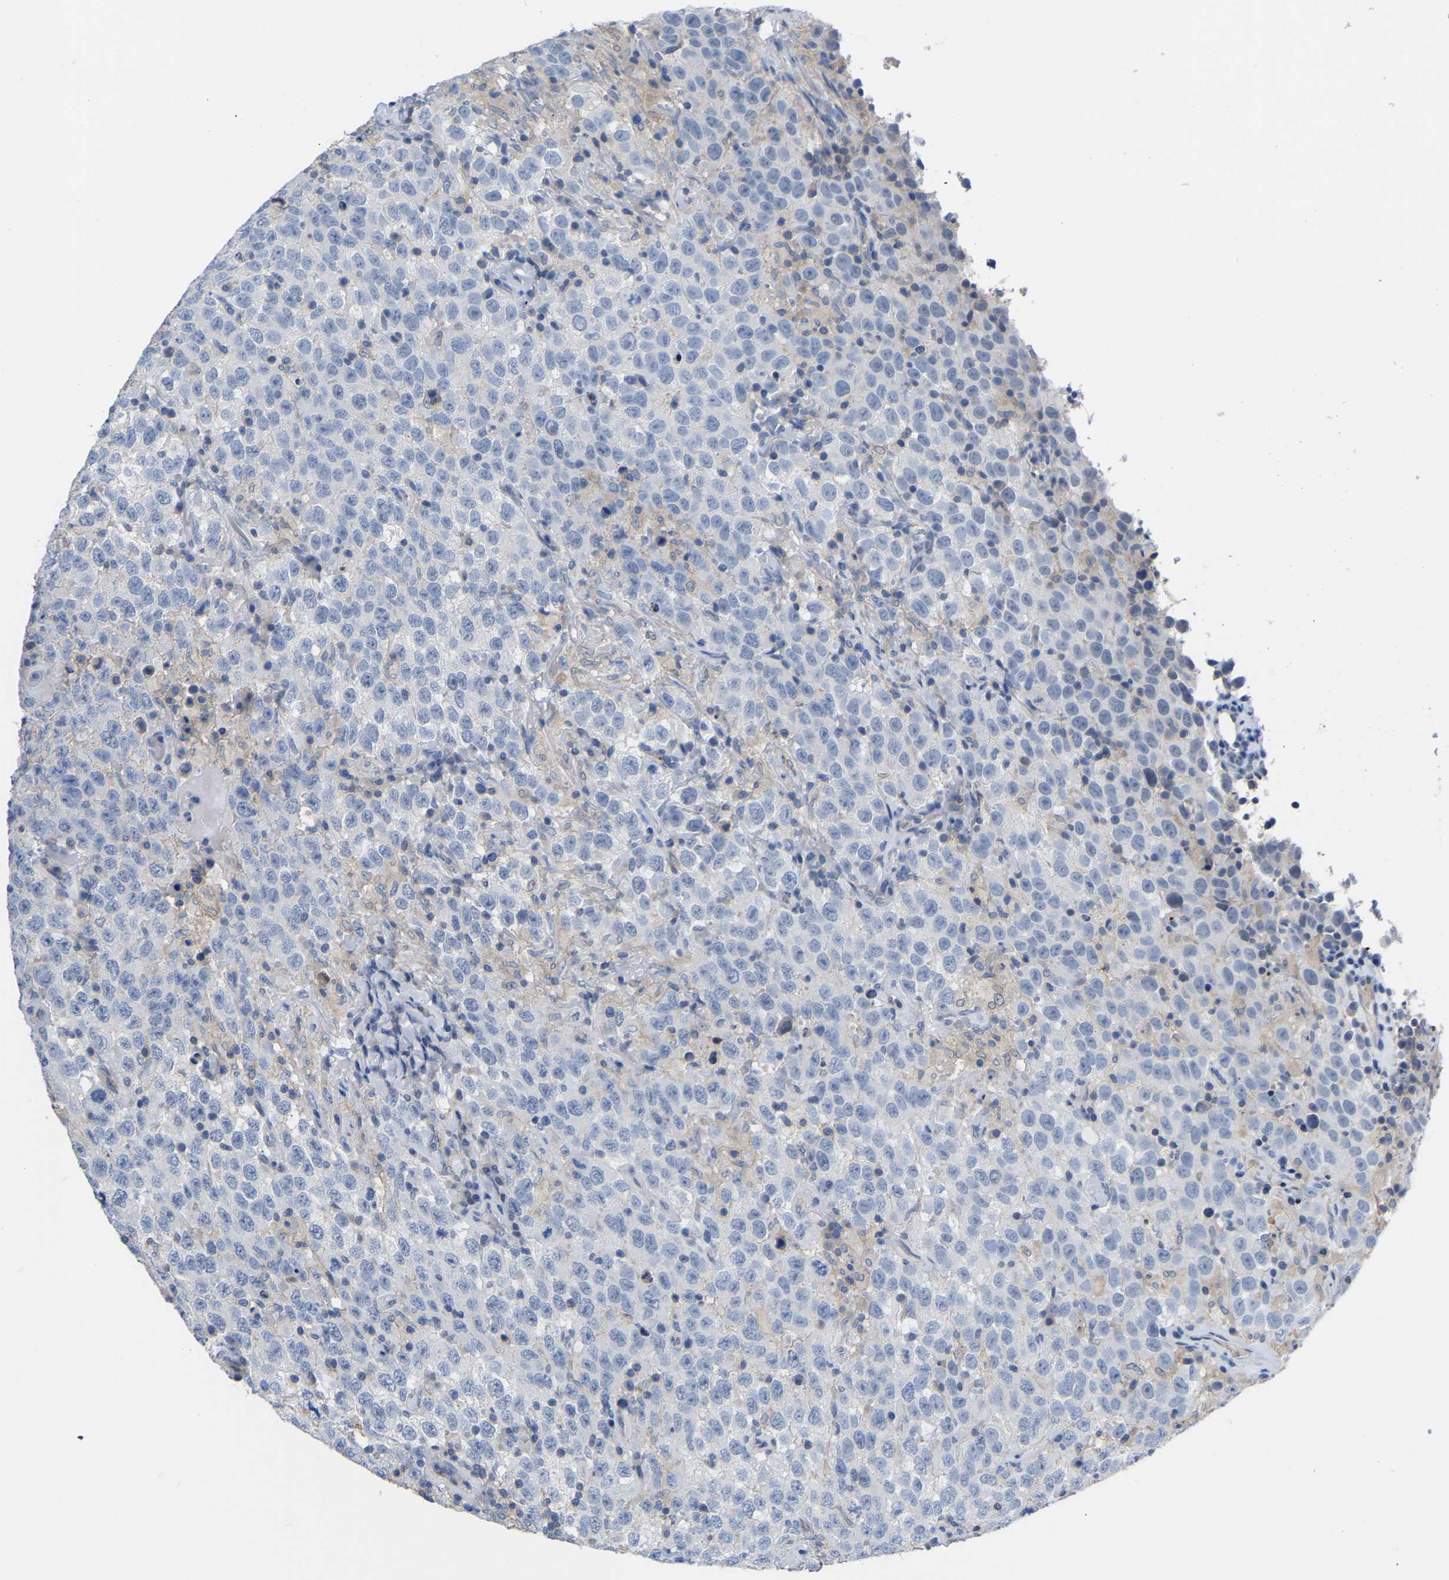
{"staining": {"intensity": "negative", "quantity": "none", "location": "none"}, "tissue": "testis cancer", "cell_type": "Tumor cells", "image_type": "cancer", "snomed": [{"axis": "morphology", "description": "Seminoma, NOS"}, {"axis": "topography", "description": "Testis"}], "caption": "Tumor cells are negative for protein expression in human seminoma (testis).", "gene": "ZNF449", "patient": {"sex": "male", "age": 41}}